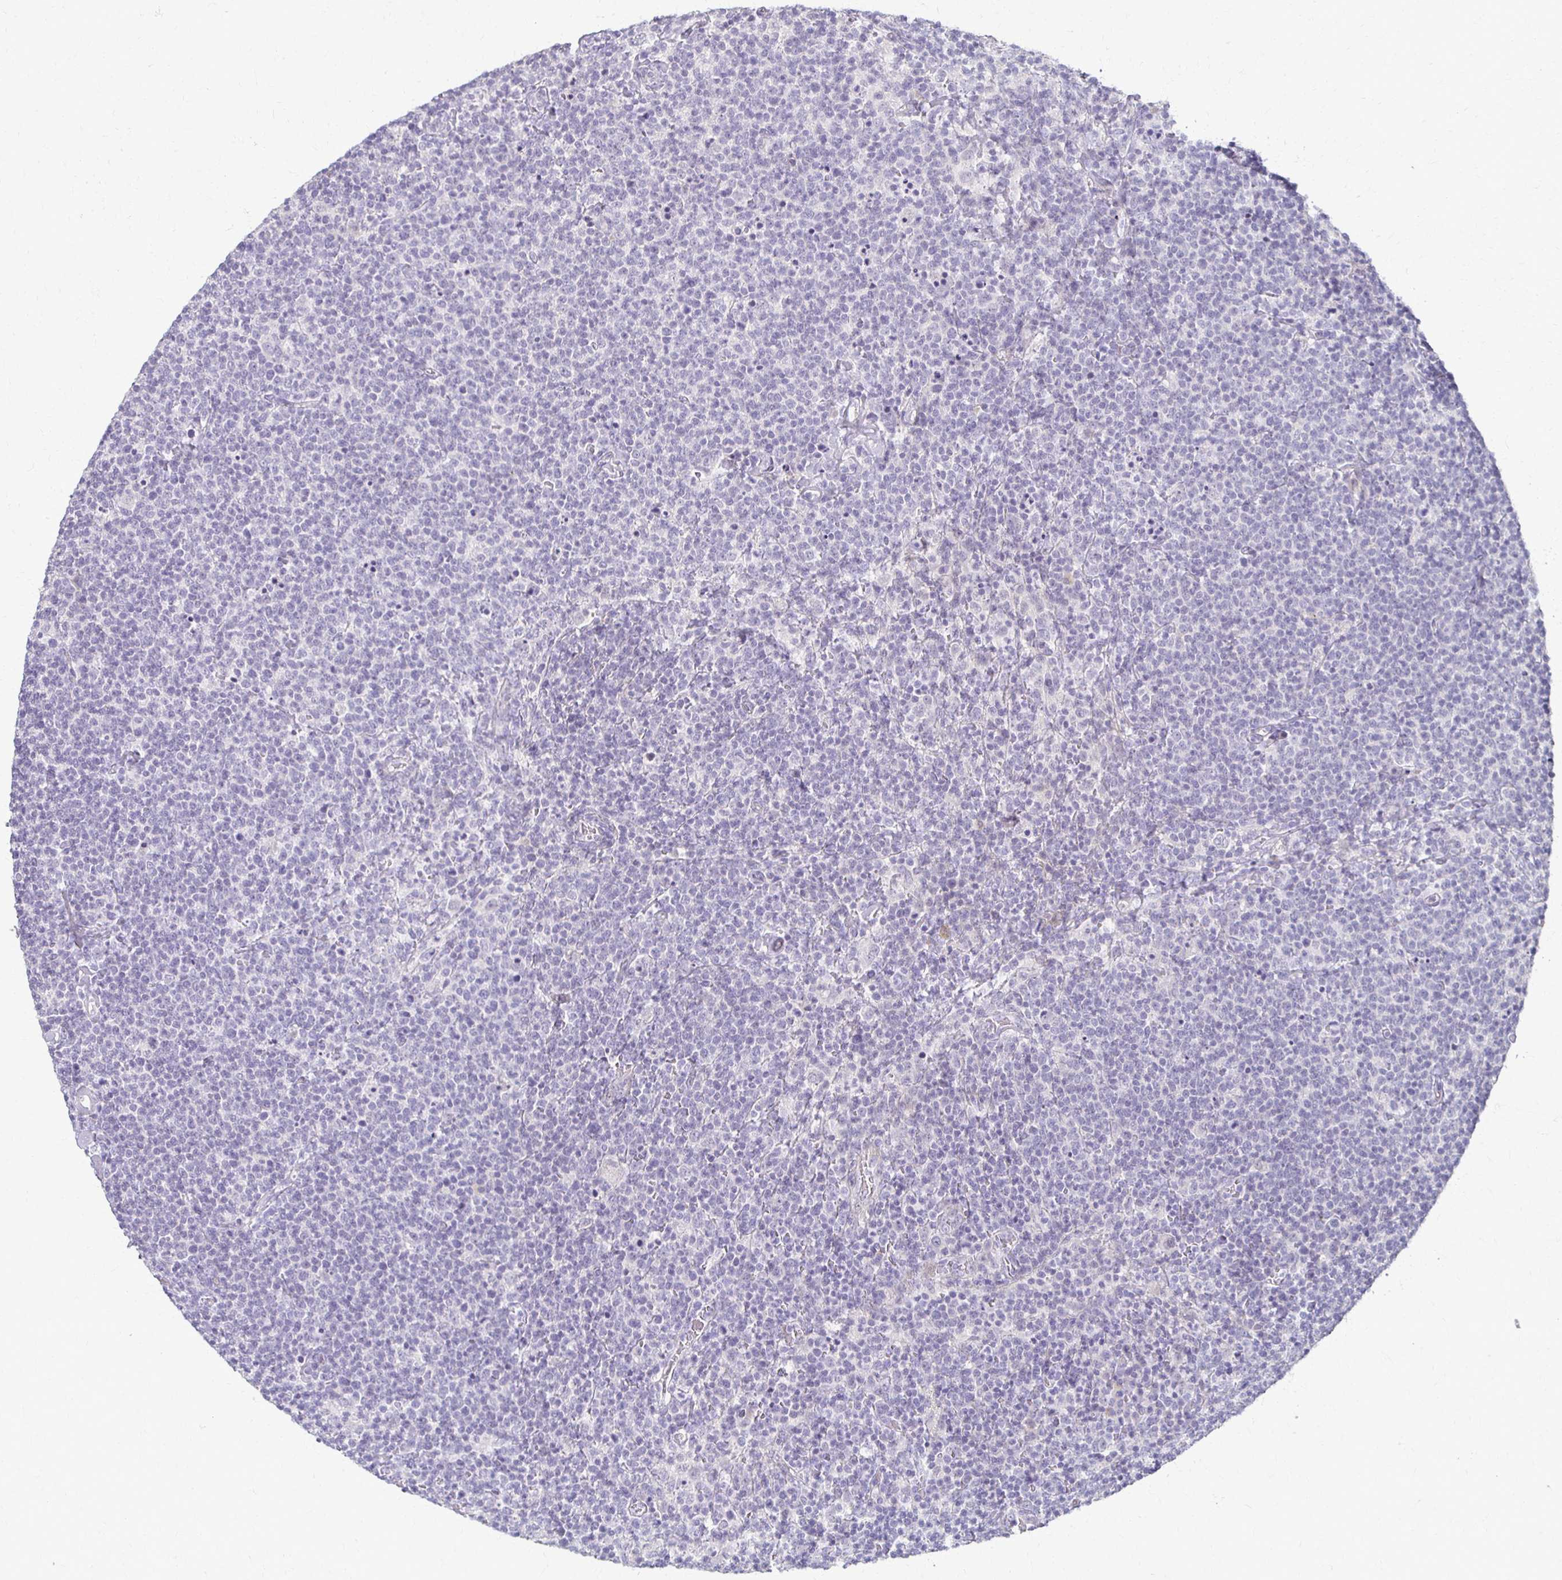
{"staining": {"intensity": "negative", "quantity": "none", "location": "none"}, "tissue": "lymphoma", "cell_type": "Tumor cells", "image_type": "cancer", "snomed": [{"axis": "morphology", "description": "Malignant lymphoma, non-Hodgkin's type, High grade"}, {"axis": "topography", "description": "Lymph node"}], "caption": "An image of malignant lymphoma, non-Hodgkin's type (high-grade) stained for a protein demonstrates no brown staining in tumor cells. Nuclei are stained in blue.", "gene": "FOXO4", "patient": {"sex": "male", "age": 61}}